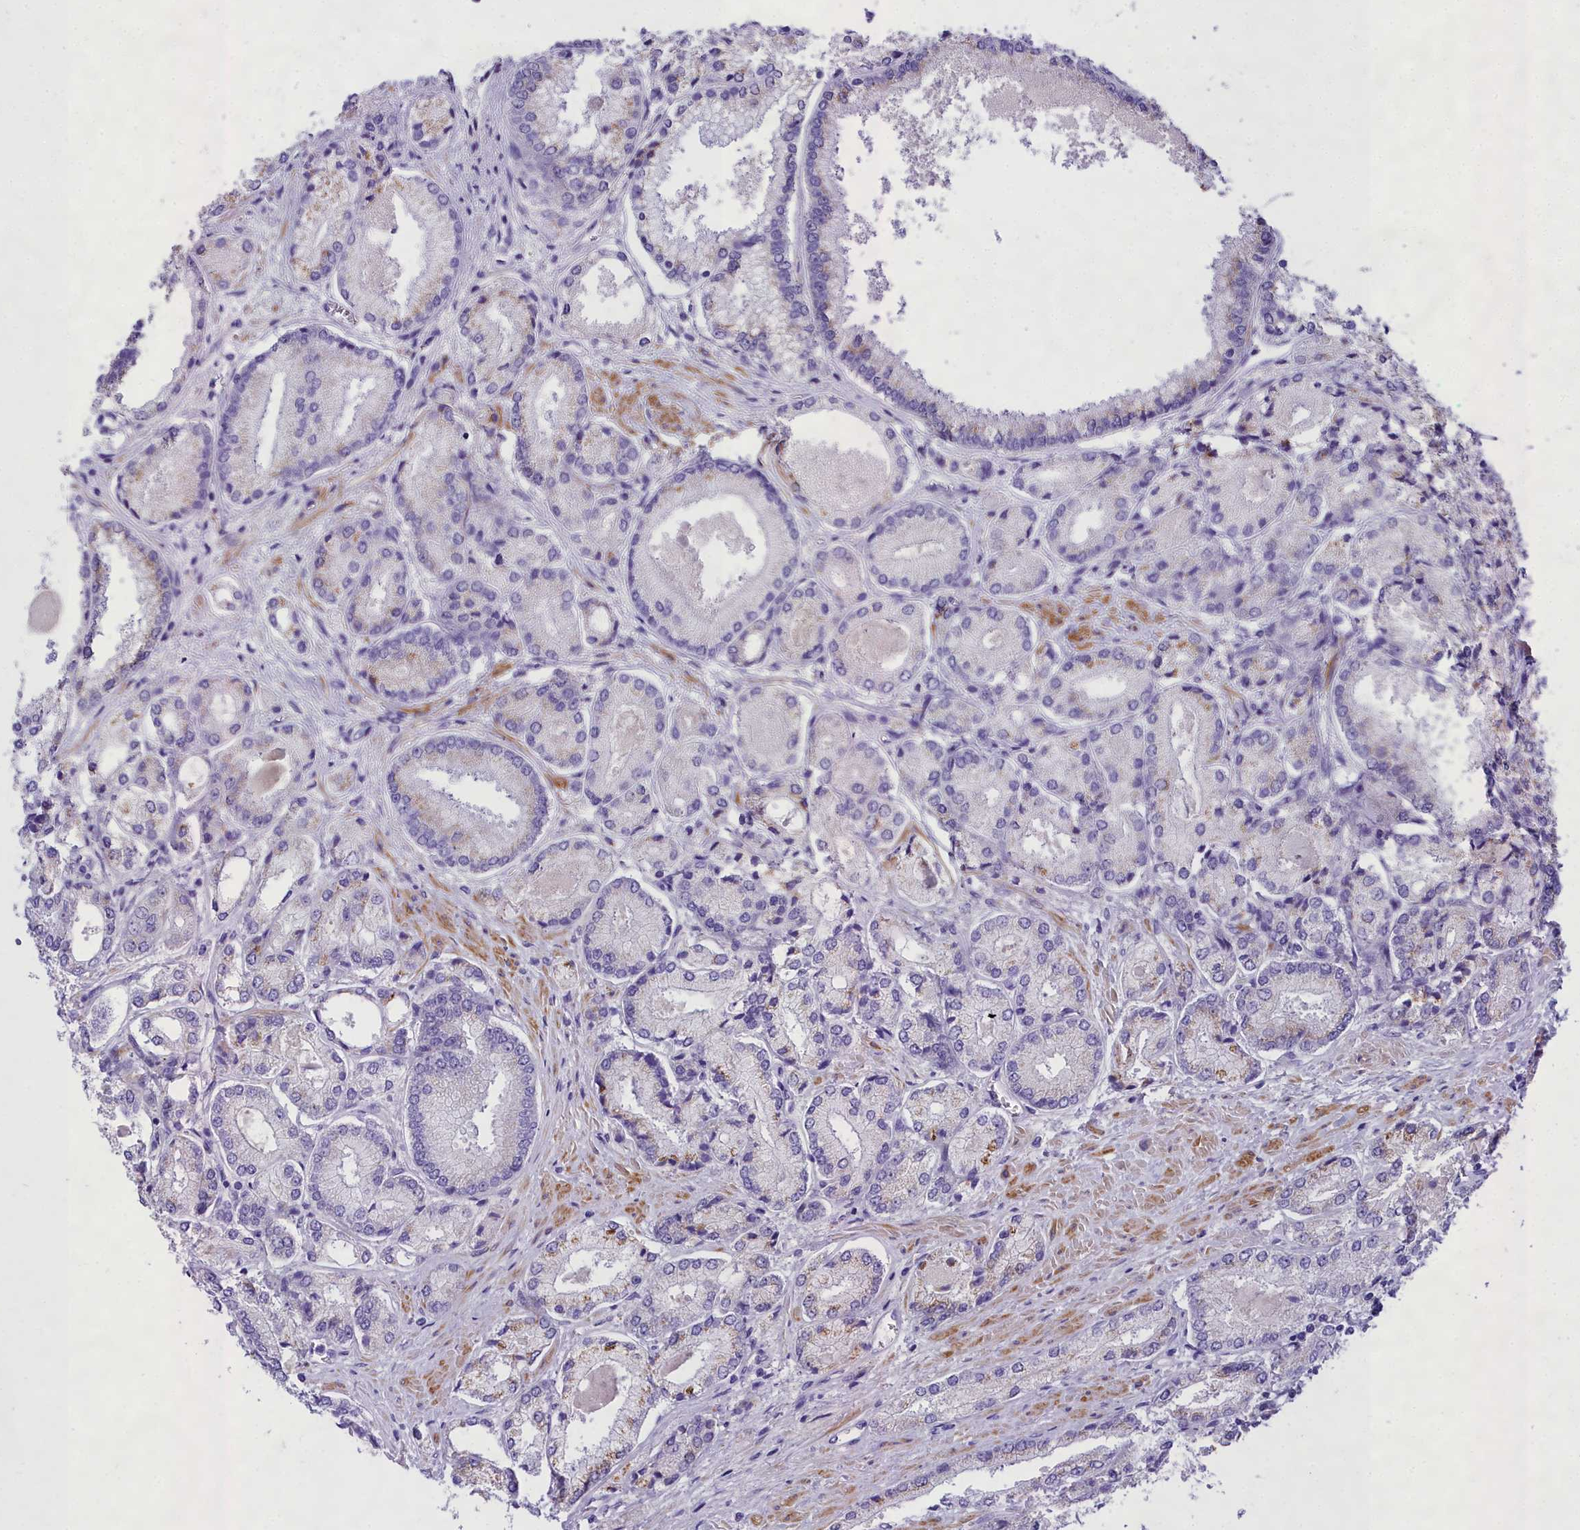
{"staining": {"intensity": "moderate", "quantity": "<25%", "location": "cytoplasmic/membranous"}, "tissue": "prostate cancer", "cell_type": "Tumor cells", "image_type": "cancer", "snomed": [{"axis": "morphology", "description": "Adenocarcinoma, Low grade"}, {"axis": "topography", "description": "Prostate"}], "caption": "IHC micrograph of prostate cancer (adenocarcinoma (low-grade)) stained for a protein (brown), which demonstrates low levels of moderate cytoplasmic/membranous expression in about <25% of tumor cells.", "gene": "GFRA1", "patient": {"sex": "male", "age": 74}}